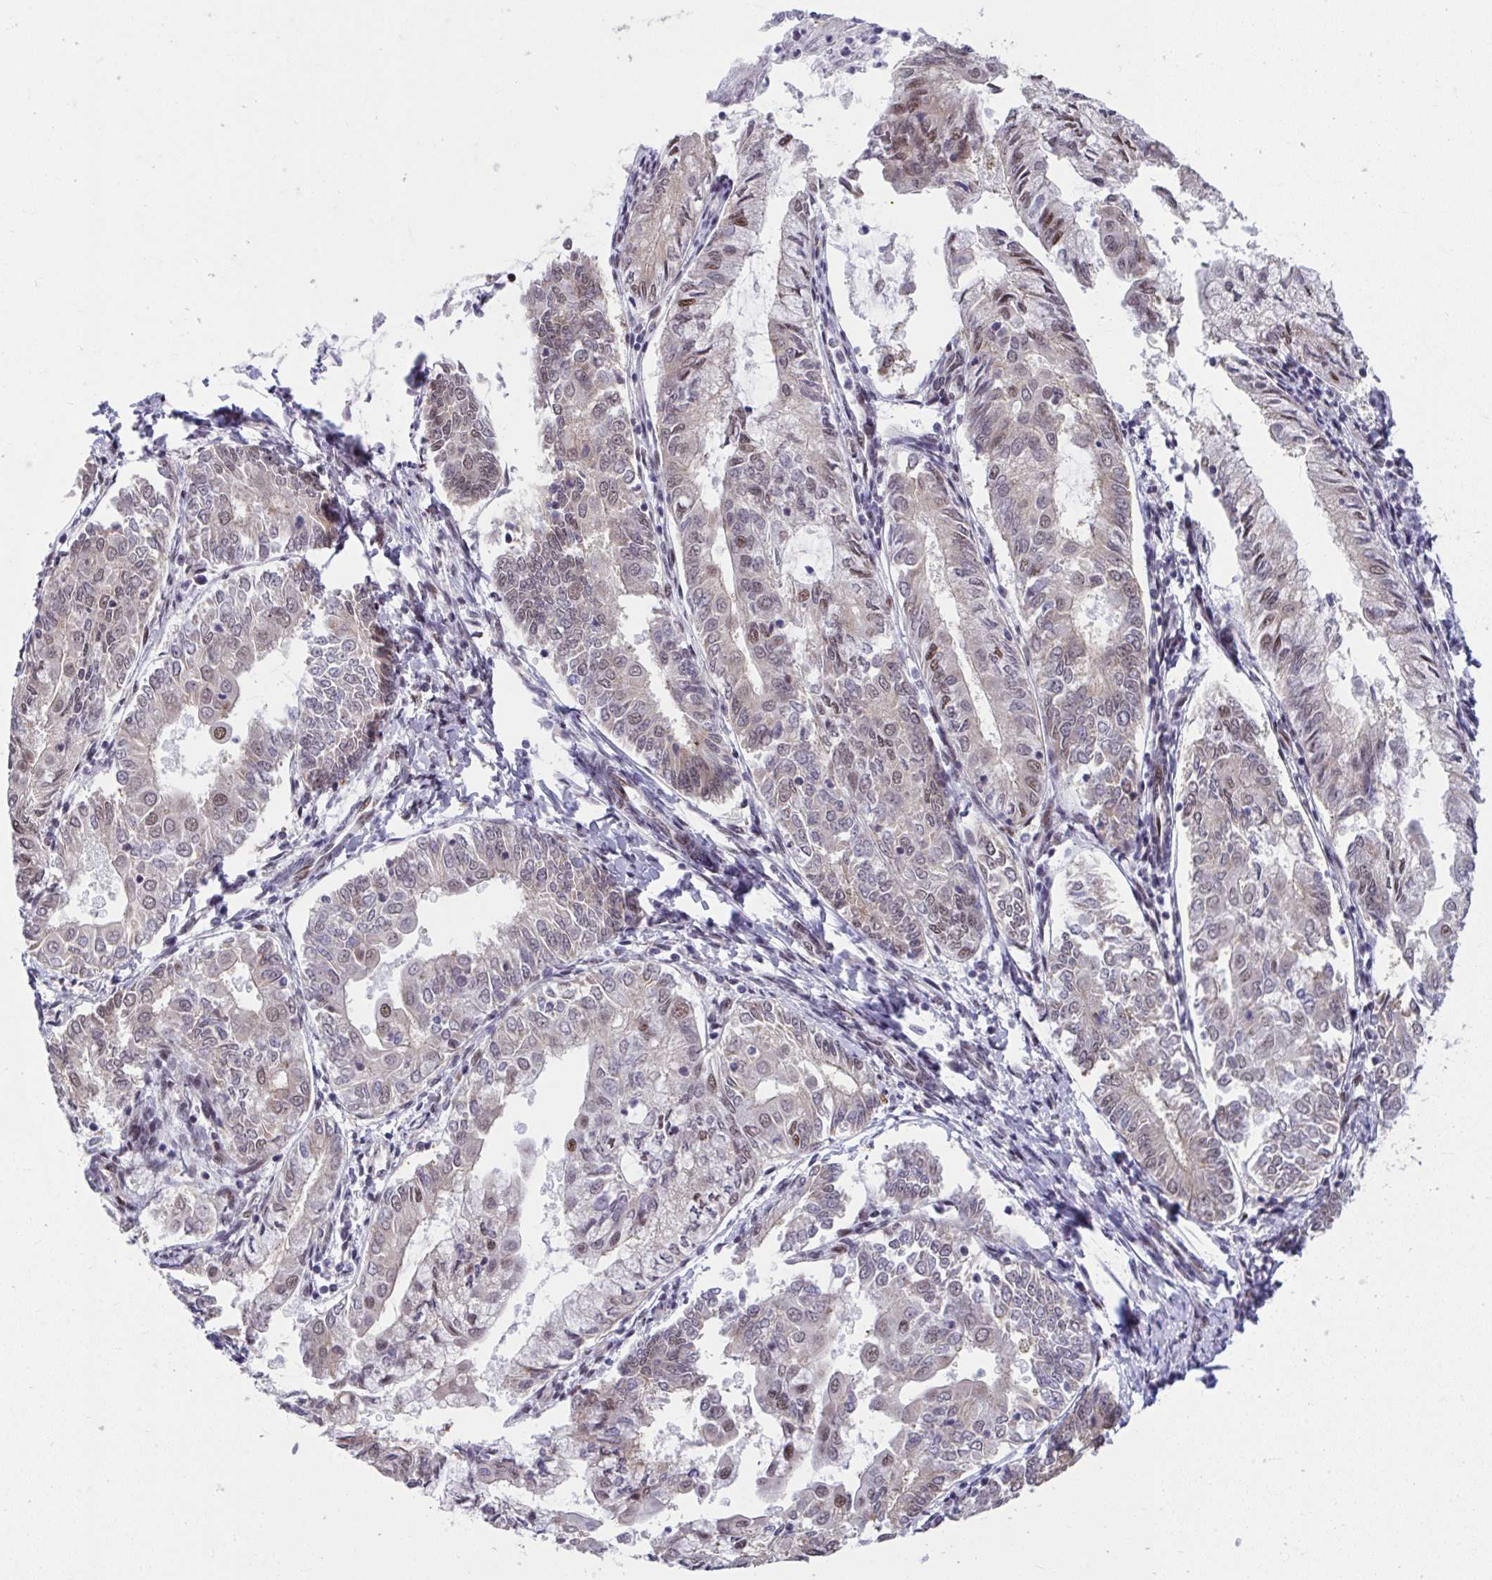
{"staining": {"intensity": "moderate", "quantity": "<25%", "location": "nuclear"}, "tissue": "endometrial cancer", "cell_type": "Tumor cells", "image_type": "cancer", "snomed": [{"axis": "morphology", "description": "Adenocarcinoma, NOS"}, {"axis": "topography", "description": "Endometrium"}], "caption": "IHC (DAB) staining of endometrial adenocarcinoma shows moderate nuclear protein staining in approximately <25% of tumor cells. Immunohistochemistry stains the protein in brown and the nuclei are stained blue.", "gene": "SLC35C2", "patient": {"sex": "female", "age": 68}}